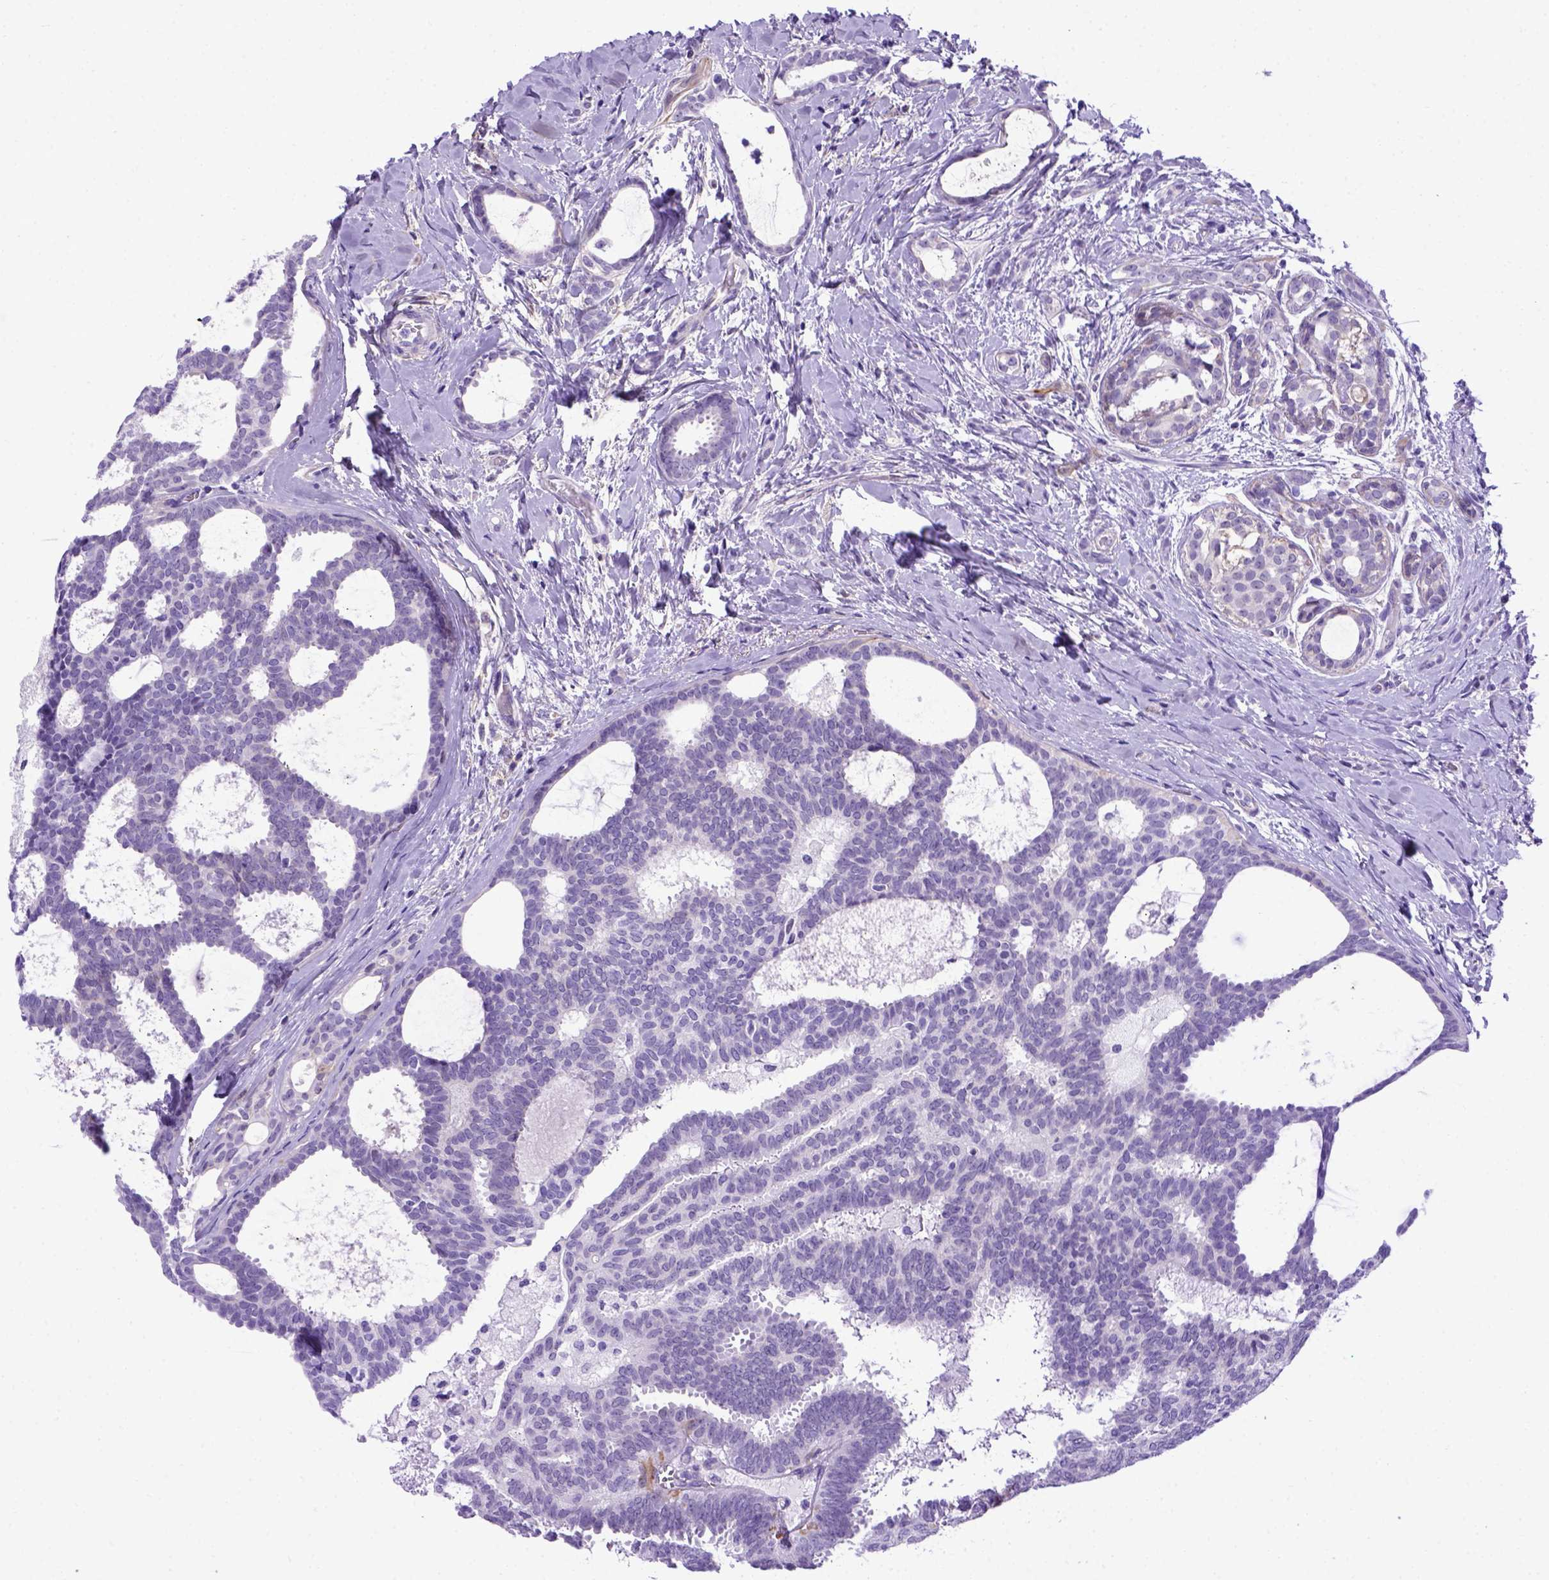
{"staining": {"intensity": "negative", "quantity": "none", "location": "none"}, "tissue": "breast cancer", "cell_type": "Tumor cells", "image_type": "cancer", "snomed": [{"axis": "morphology", "description": "Intraductal carcinoma, in situ"}, {"axis": "morphology", "description": "Duct carcinoma"}, {"axis": "morphology", "description": "Lobular carcinoma, in situ"}, {"axis": "topography", "description": "Breast"}], "caption": "Immunohistochemistry (IHC) of human infiltrating ductal carcinoma (breast) reveals no staining in tumor cells.", "gene": "ADAM12", "patient": {"sex": "female", "age": 44}}